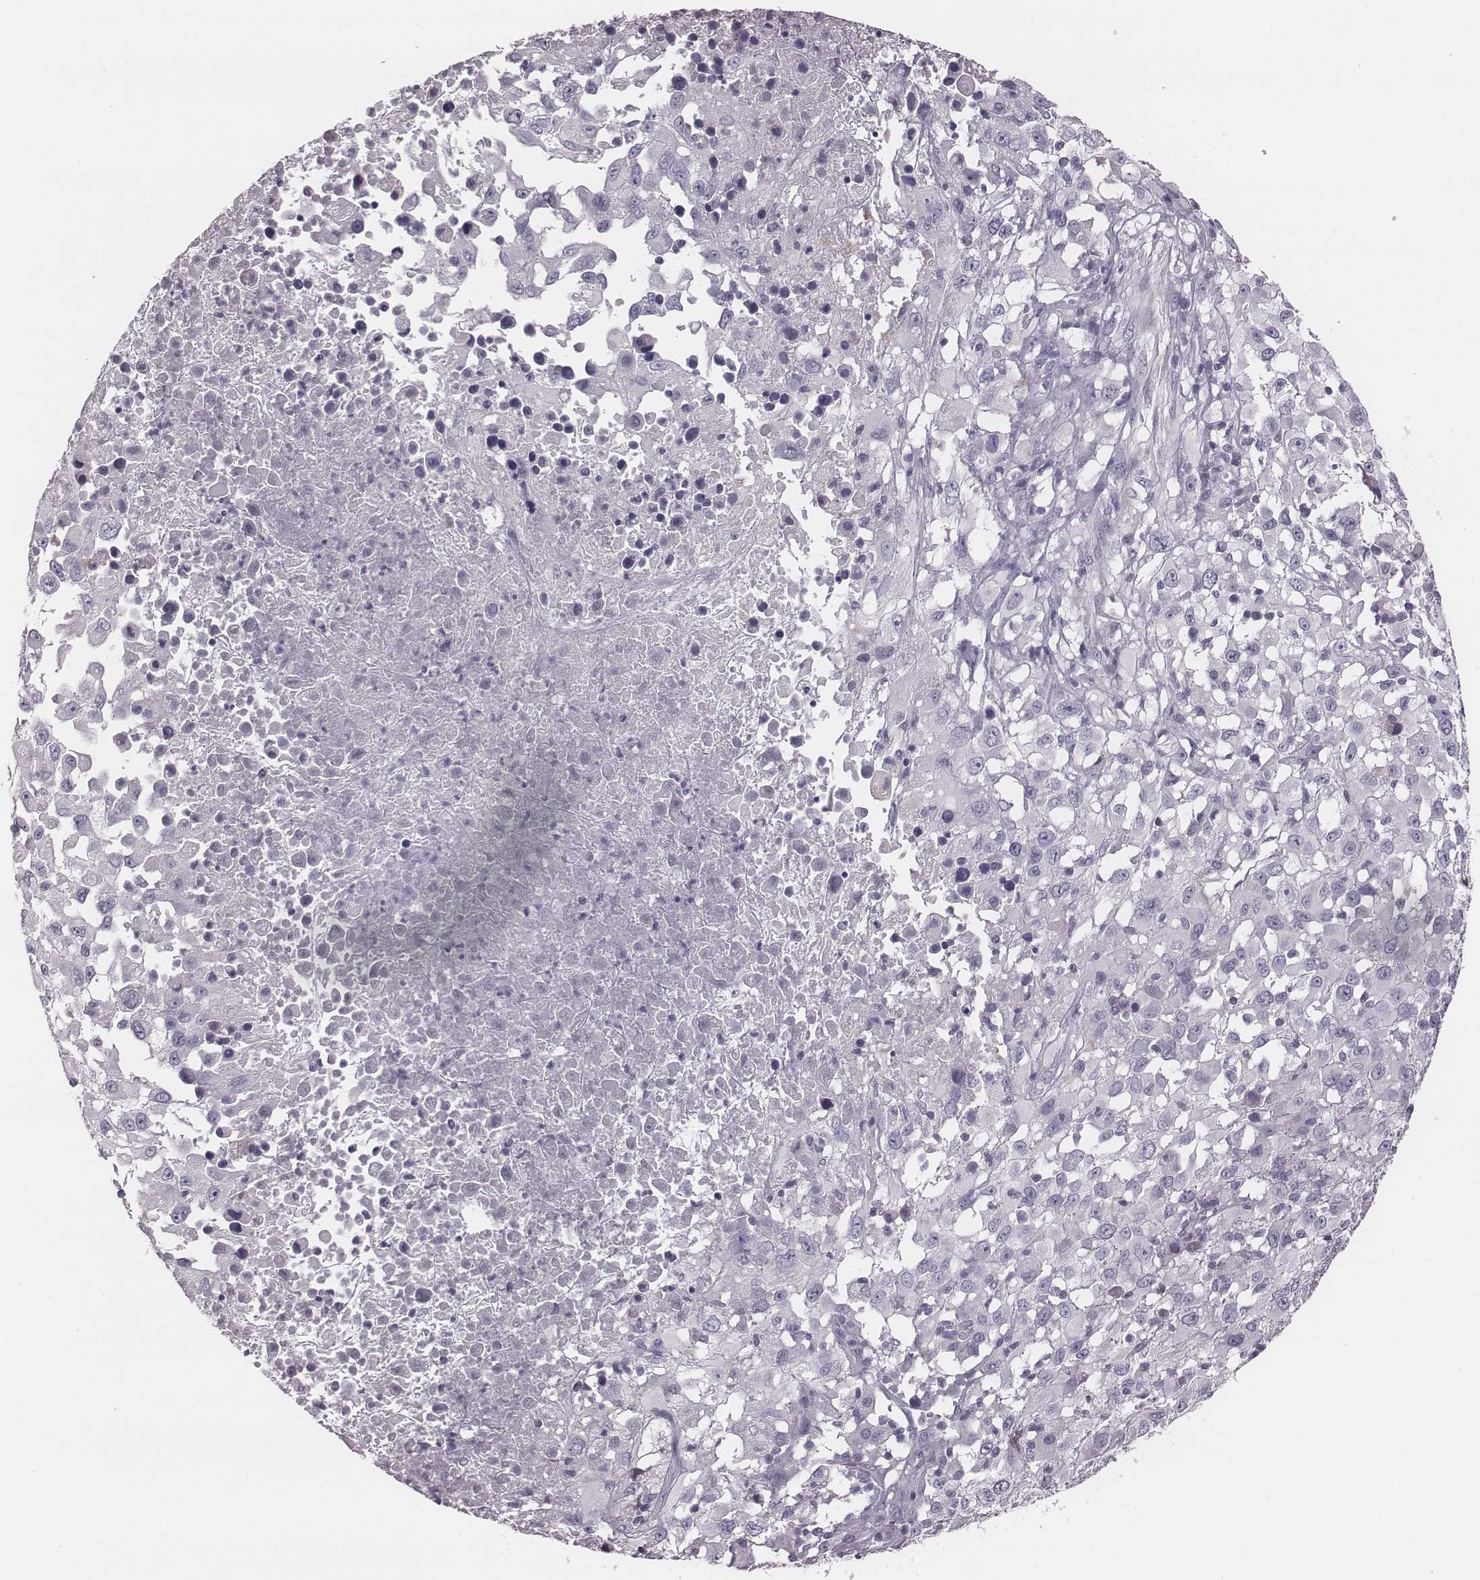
{"staining": {"intensity": "negative", "quantity": "none", "location": "none"}, "tissue": "melanoma", "cell_type": "Tumor cells", "image_type": "cancer", "snomed": [{"axis": "morphology", "description": "Malignant melanoma, Metastatic site"}, {"axis": "topography", "description": "Soft tissue"}], "caption": "Tumor cells show no significant protein staining in melanoma.", "gene": "PDE8B", "patient": {"sex": "male", "age": 50}}